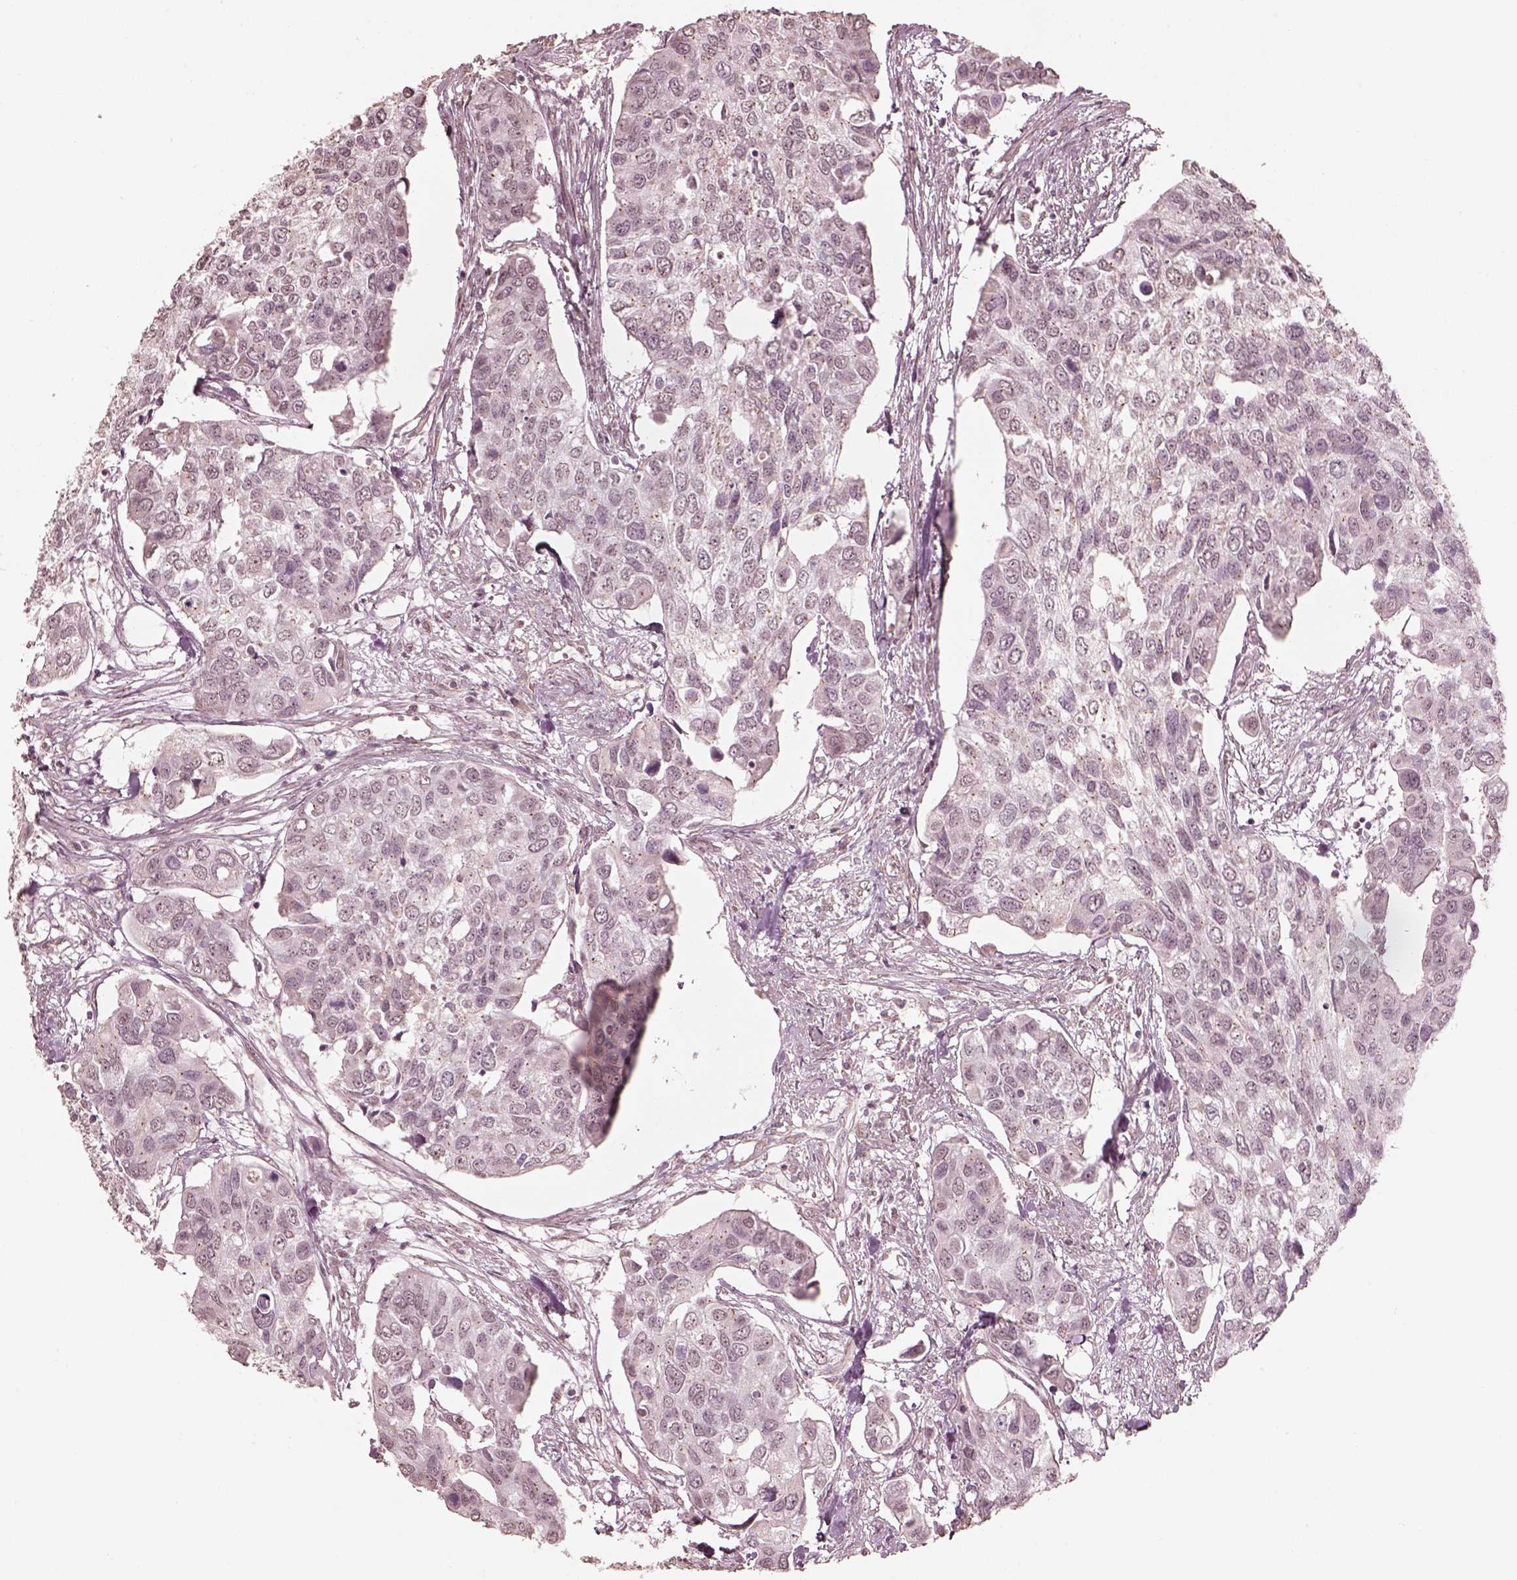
{"staining": {"intensity": "negative", "quantity": "none", "location": "none"}, "tissue": "urothelial cancer", "cell_type": "Tumor cells", "image_type": "cancer", "snomed": [{"axis": "morphology", "description": "Urothelial carcinoma, High grade"}, {"axis": "topography", "description": "Urinary bladder"}], "caption": "Urothelial carcinoma (high-grade) was stained to show a protein in brown. There is no significant staining in tumor cells. (Brightfield microscopy of DAB (3,3'-diaminobenzidine) immunohistochemistry (IHC) at high magnification).", "gene": "SLC7A4", "patient": {"sex": "male", "age": 60}}